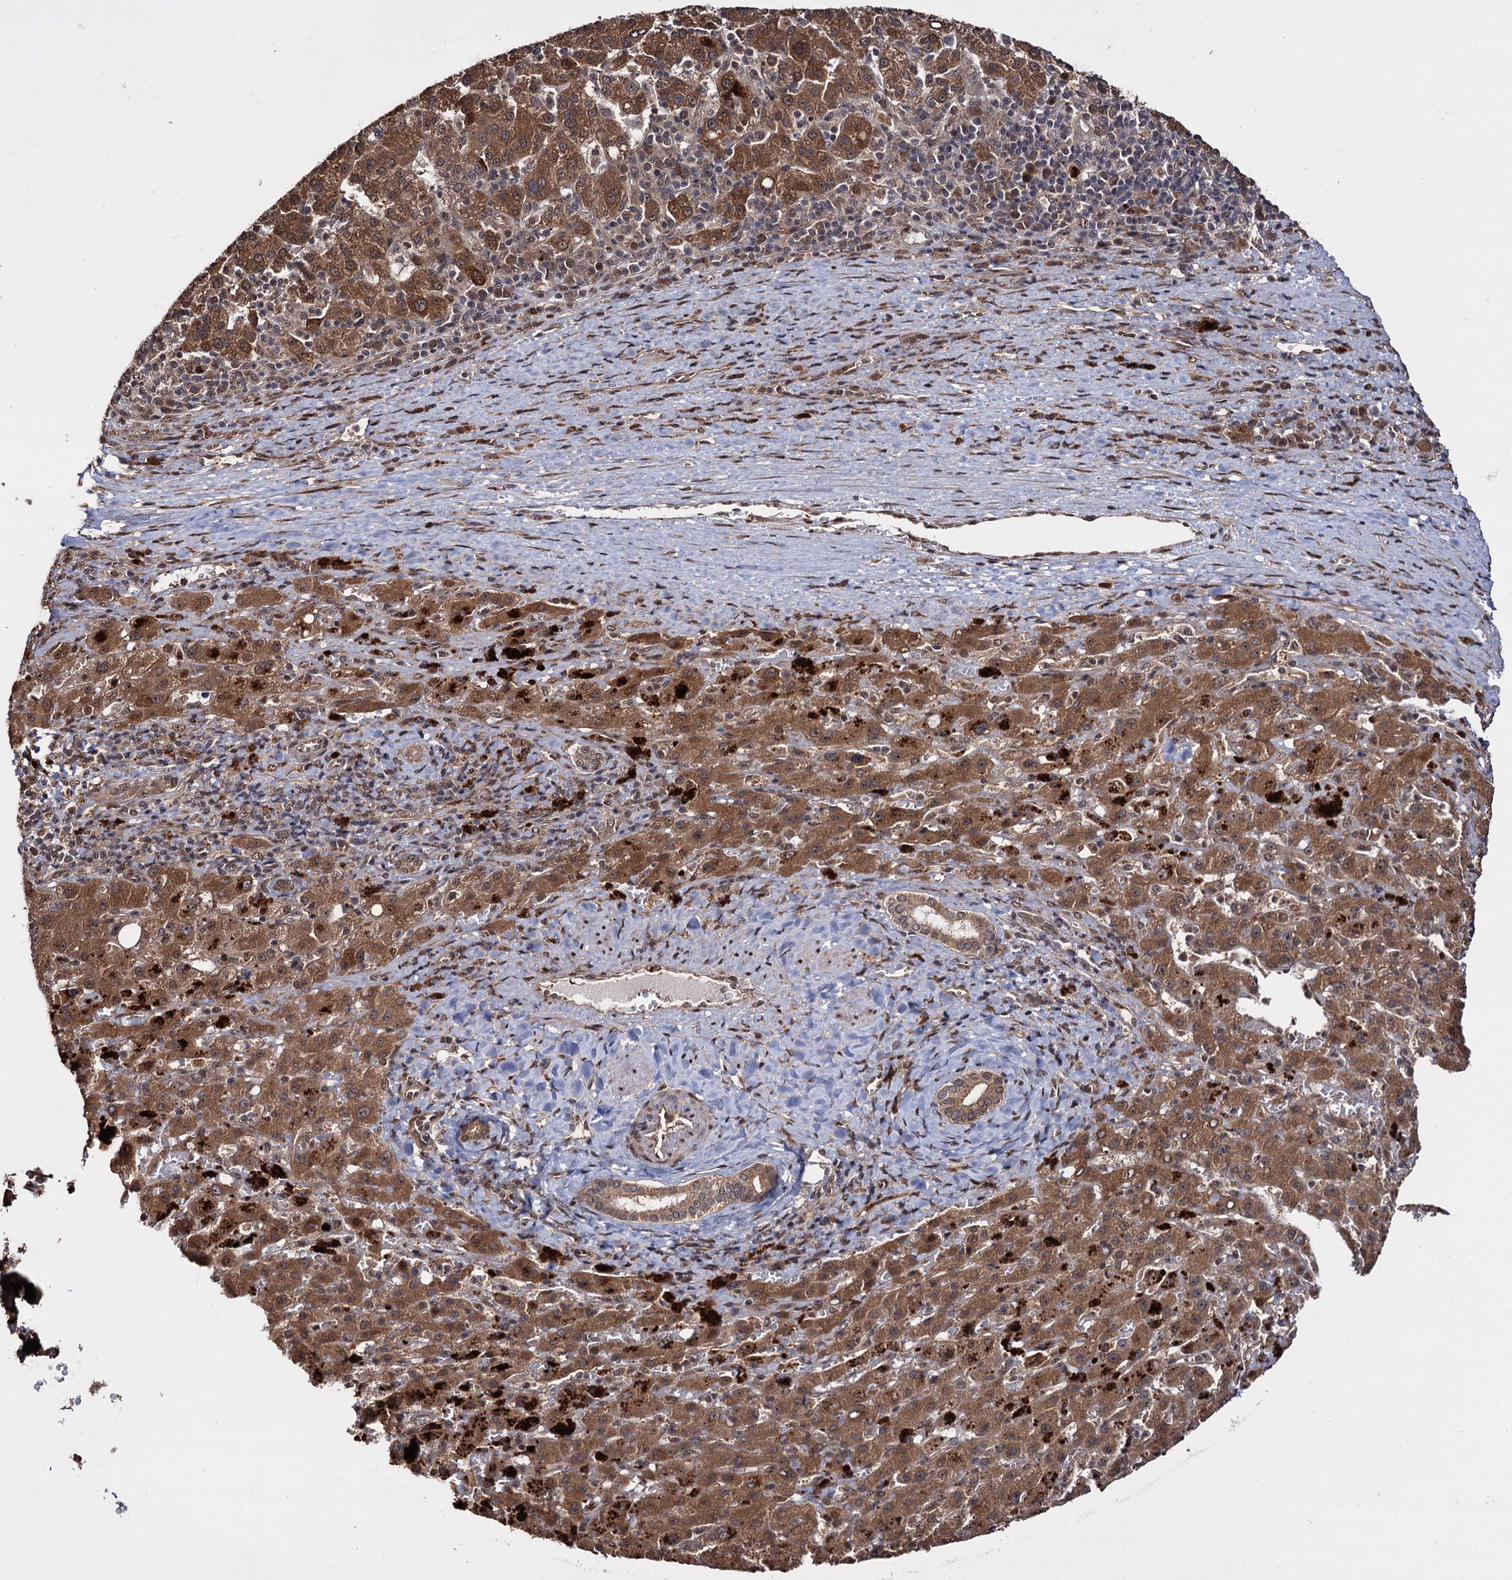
{"staining": {"intensity": "strong", "quantity": ">75%", "location": "cytoplasmic/membranous"}, "tissue": "liver cancer", "cell_type": "Tumor cells", "image_type": "cancer", "snomed": [{"axis": "morphology", "description": "Carcinoma, Hepatocellular, NOS"}, {"axis": "topography", "description": "Liver"}], "caption": "Immunohistochemistry (IHC) micrograph of neoplastic tissue: human liver cancer (hepatocellular carcinoma) stained using immunohistochemistry reveals high levels of strong protein expression localized specifically in the cytoplasmic/membranous of tumor cells, appearing as a cytoplasmic/membranous brown color.", "gene": "PIGB", "patient": {"sex": "female", "age": 58}}